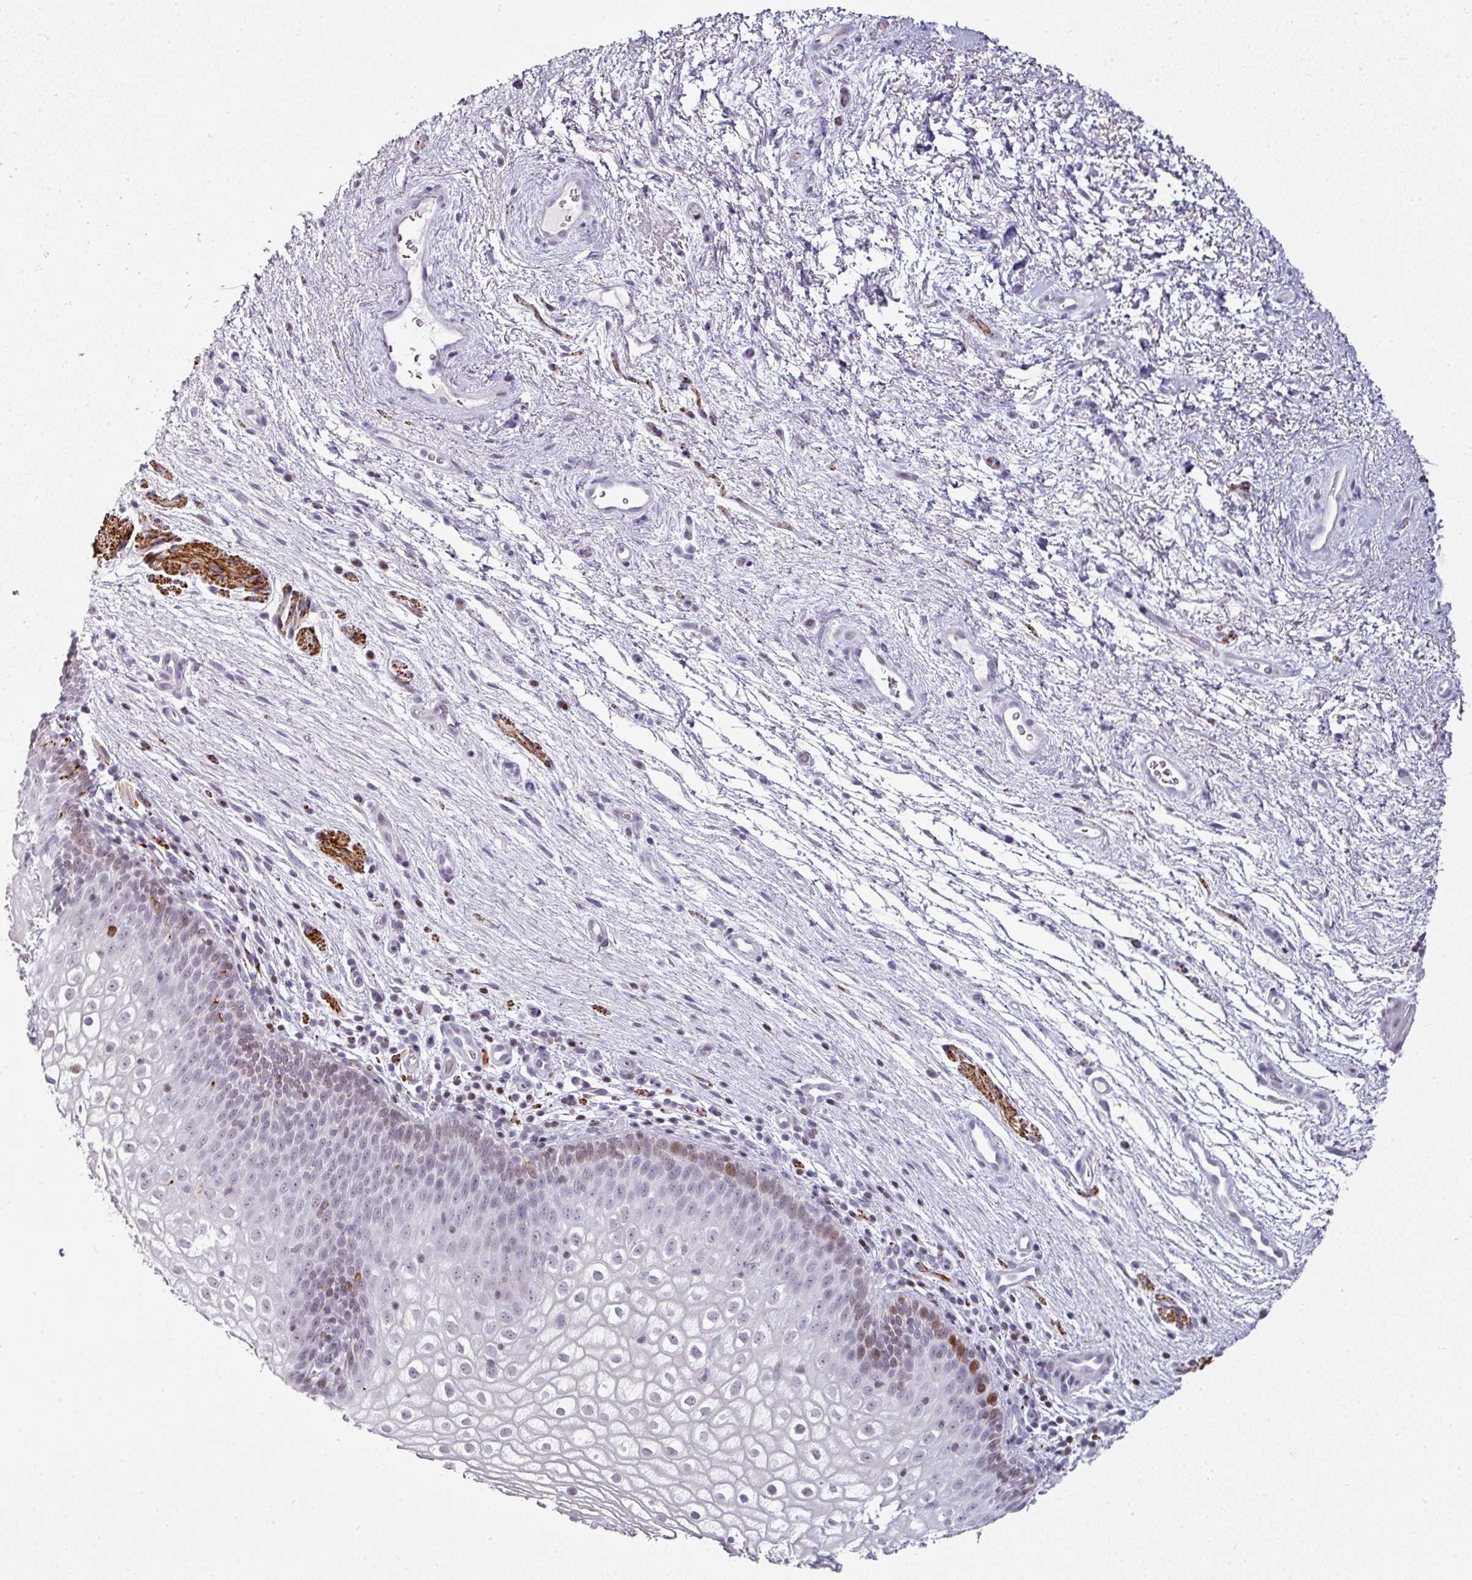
{"staining": {"intensity": "moderate", "quantity": "<25%", "location": "nuclear"}, "tissue": "vagina", "cell_type": "Squamous epithelial cells", "image_type": "normal", "snomed": [{"axis": "morphology", "description": "Normal tissue, NOS"}, {"axis": "topography", "description": "Vagina"}], "caption": "Protein staining of normal vagina displays moderate nuclear expression in about <25% of squamous epithelial cells.", "gene": "SYT8", "patient": {"sex": "female", "age": 47}}